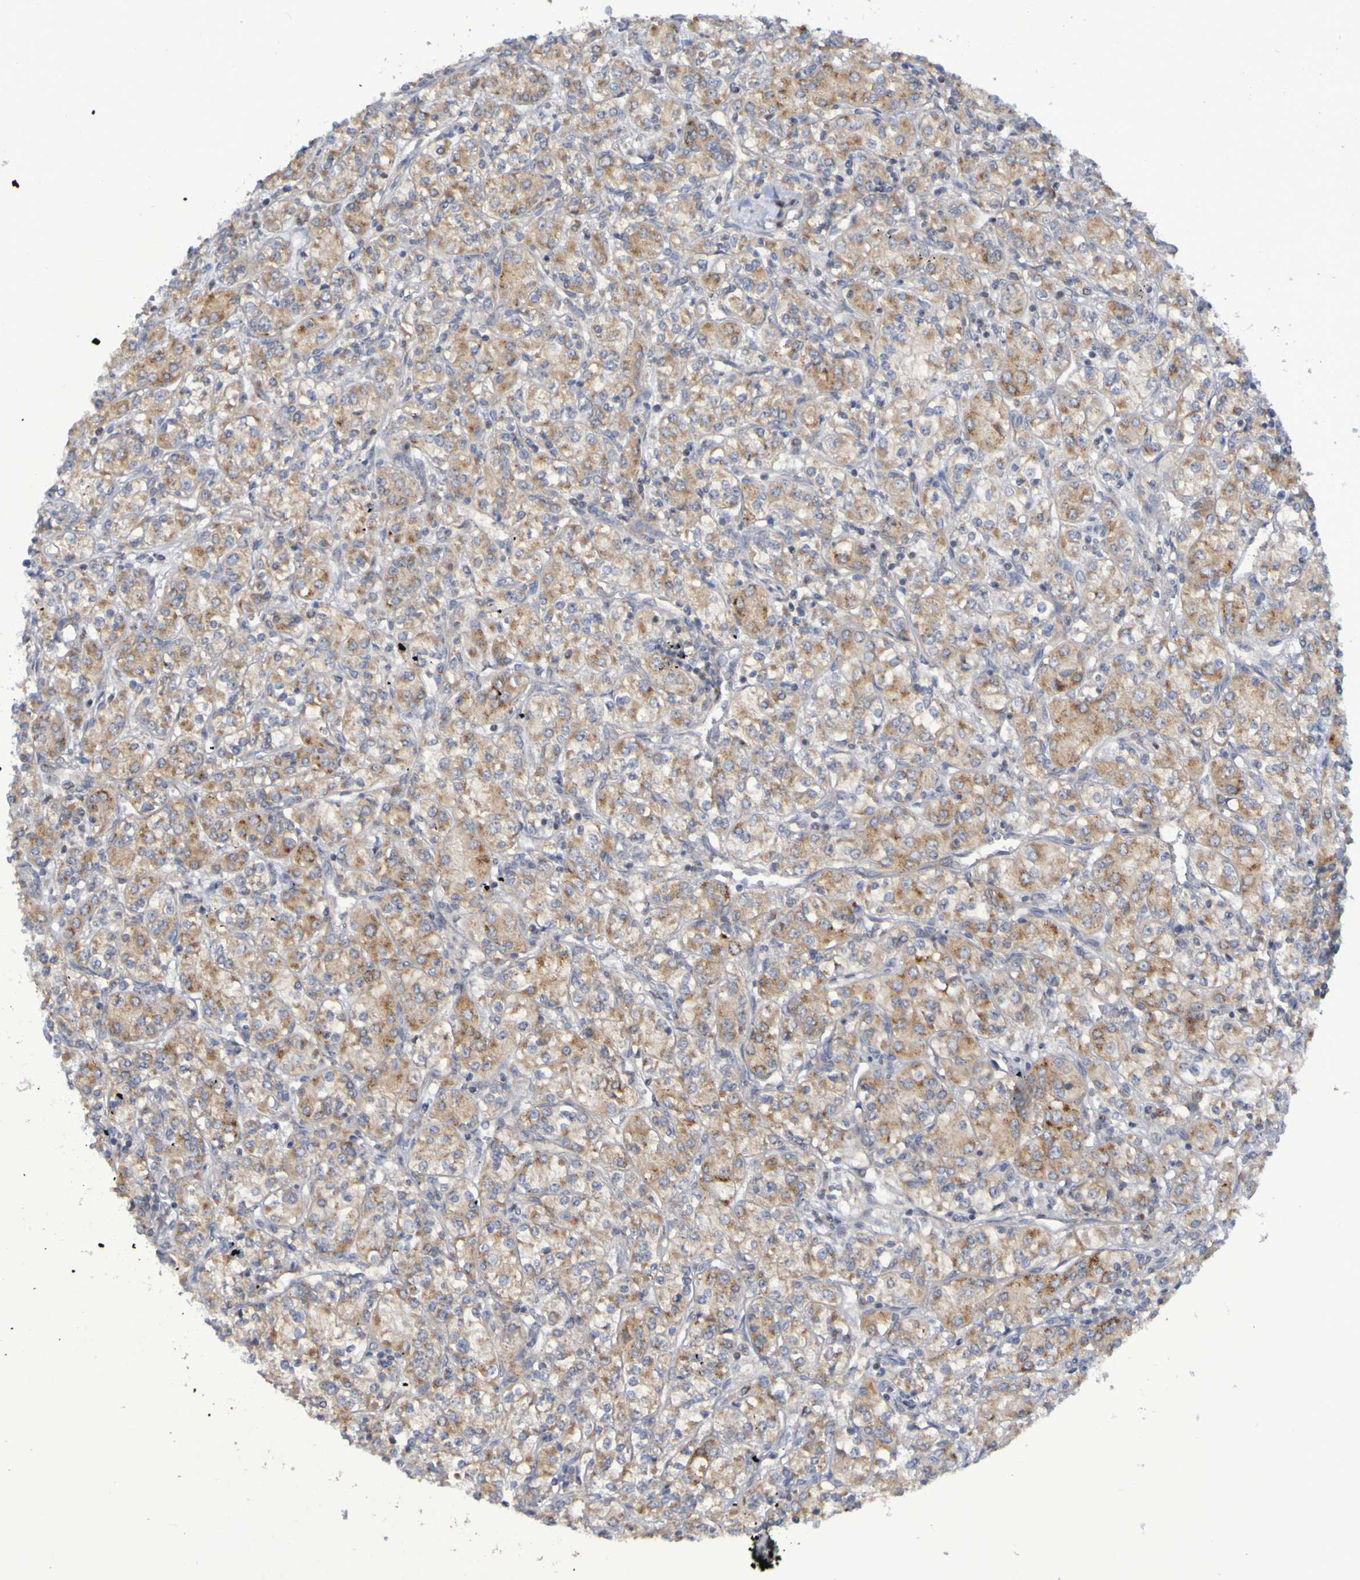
{"staining": {"intensity": "moderate", "quantity": ">75%", "location": "cytoplasmic/membranous"}, "tissue": "renal cancer", "cell_type": "Tumor cells", "image_type": "cancer", "snomed": [{"axis": "morphology", "description": "Adenocarcinoma, NOS"}, {"axis": "topography", "description": "Kidney"}], "caption": "Brown immunohistochemical staining in renal adenocarcinoma displays moderate cytoplasmic/membranous expression in about >75% of tumor cells.", "gene": "LMBRD2", "patient": {"sex": "male", "age": 77}}